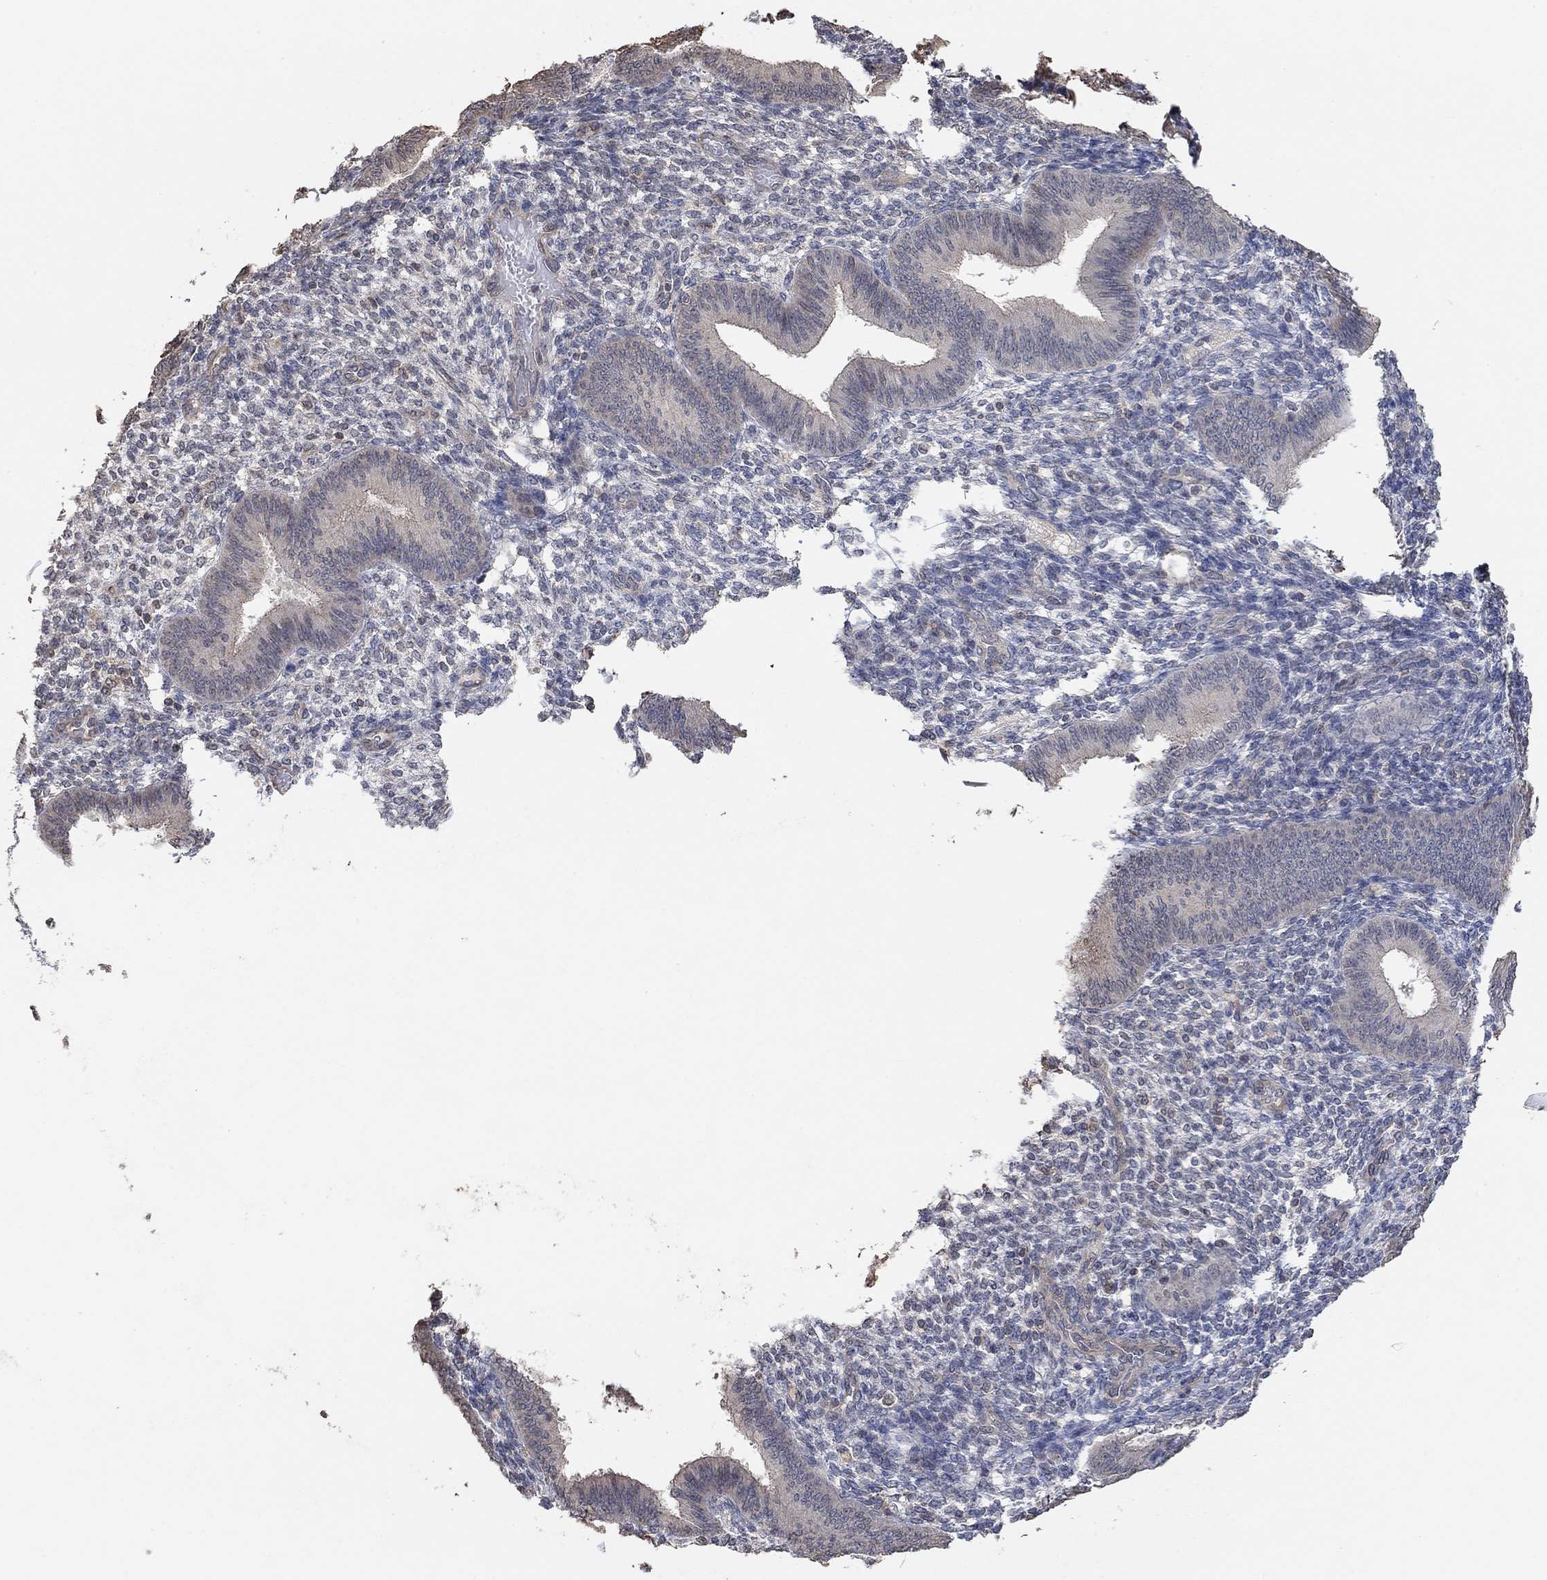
{"staining": {"intensity": "negative", "quantity": "none", "location": "none"}, "tissue": "endometrium", "cell_type": "Cells in endometrial stroma", "image_type": "normal", "snomed": [{"axis": "morphology", "description": "Normal tissue, NOS"}, {"axis": "topography", "description": "Endometrium"}], "caption": "Immunohistochemistry (IHC) image of benign endometrium: human endometrium stained with DAB demonstrates no significant protein staining in cells in endometrial stroma.", "gene": "UNC5B", "patient": {"sex": "female", "age": 39}}